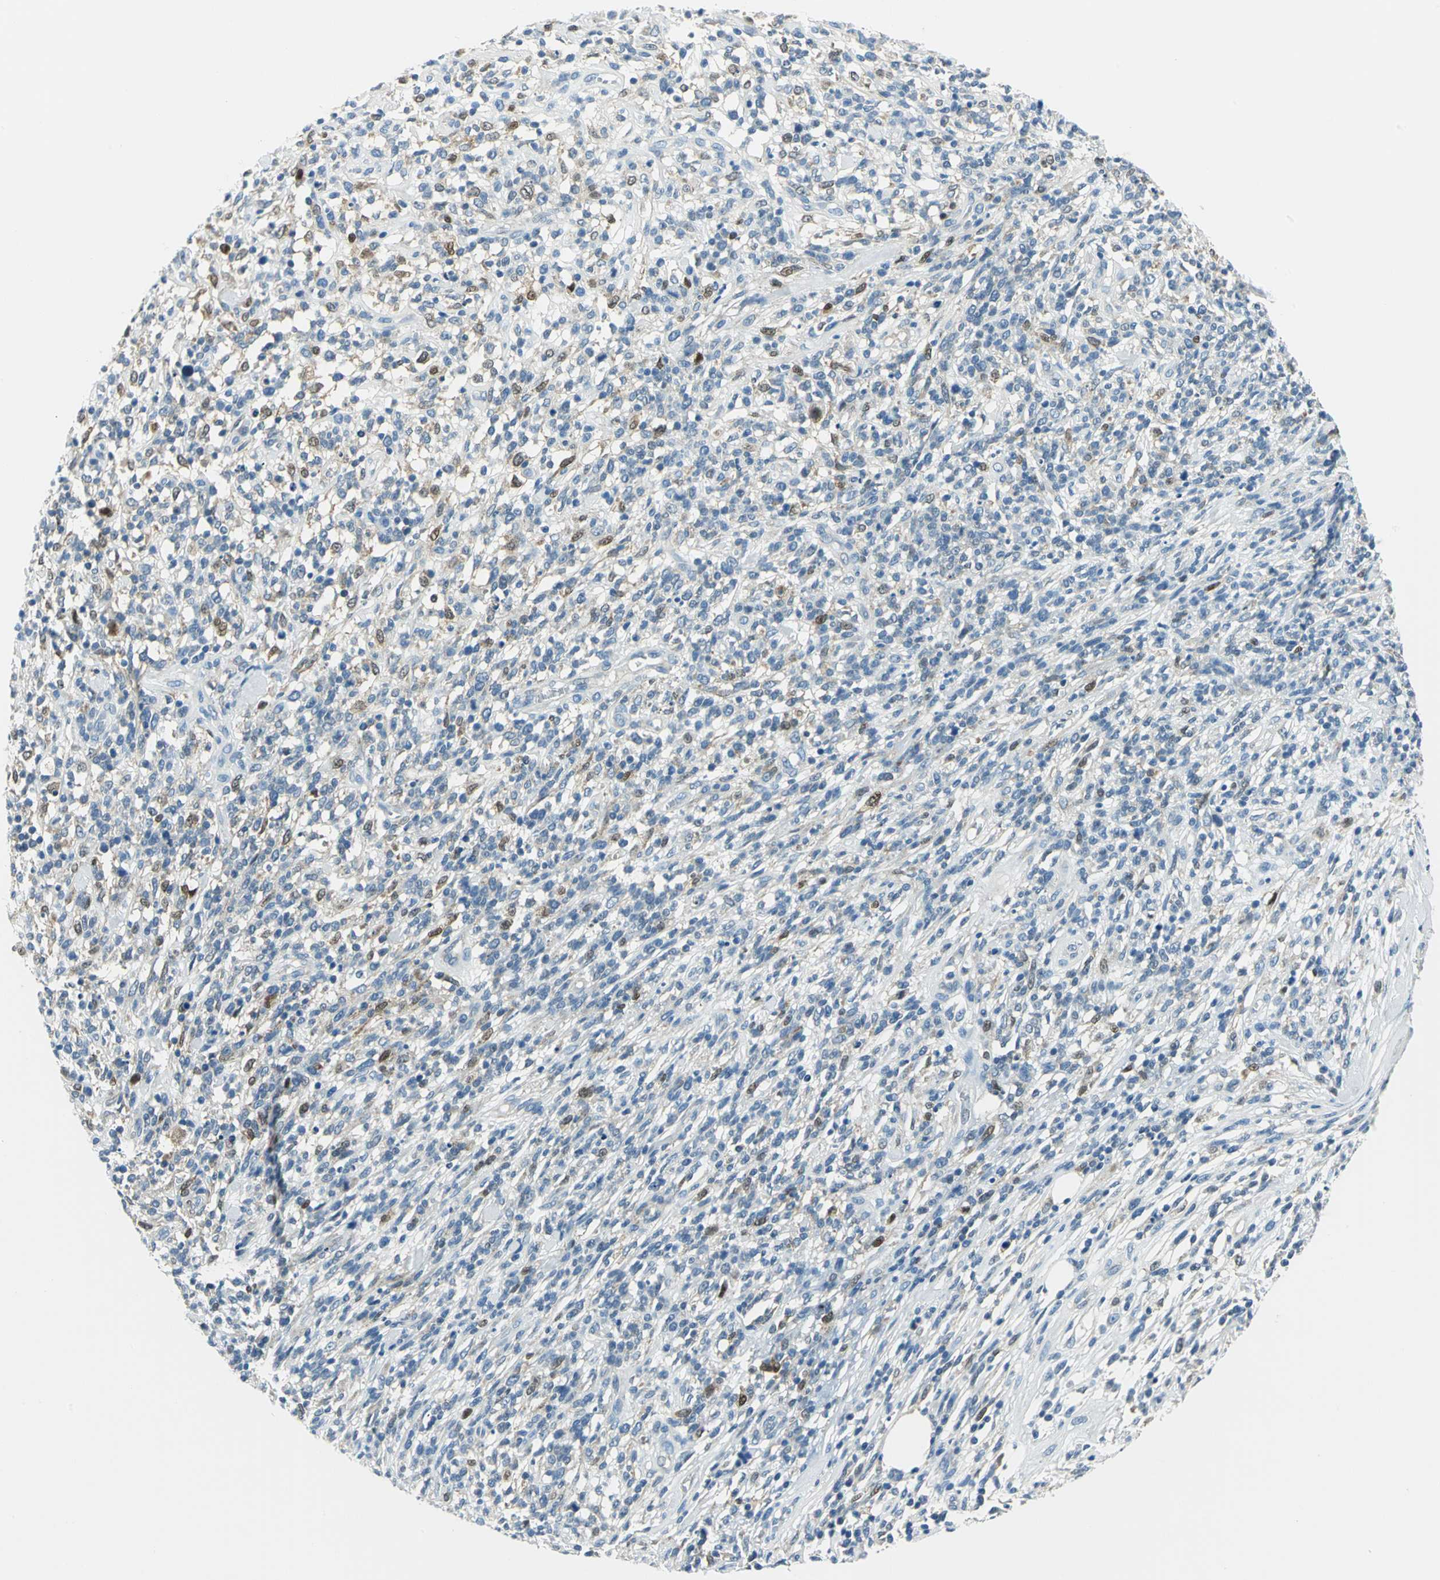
{"staining": {"intensity": "negative", "quantity": "none", "location": "none"}, "tissue": "lymphoma", "cell_type": "Tumor cells", "image_type": "cancer", "snomed": [{"axis": "morphology", "description": "Malignant lymphoma, non-Hodgkin's type, High grade"}, {"axis": "topography", "description": "Lymph node"}], "caption": "Immunohistochemical staining of lymphoma reveals no significant positivity in tumor cells.", "gene": "AKR1A1", "patient": {"sex": "female", "age": 73}}